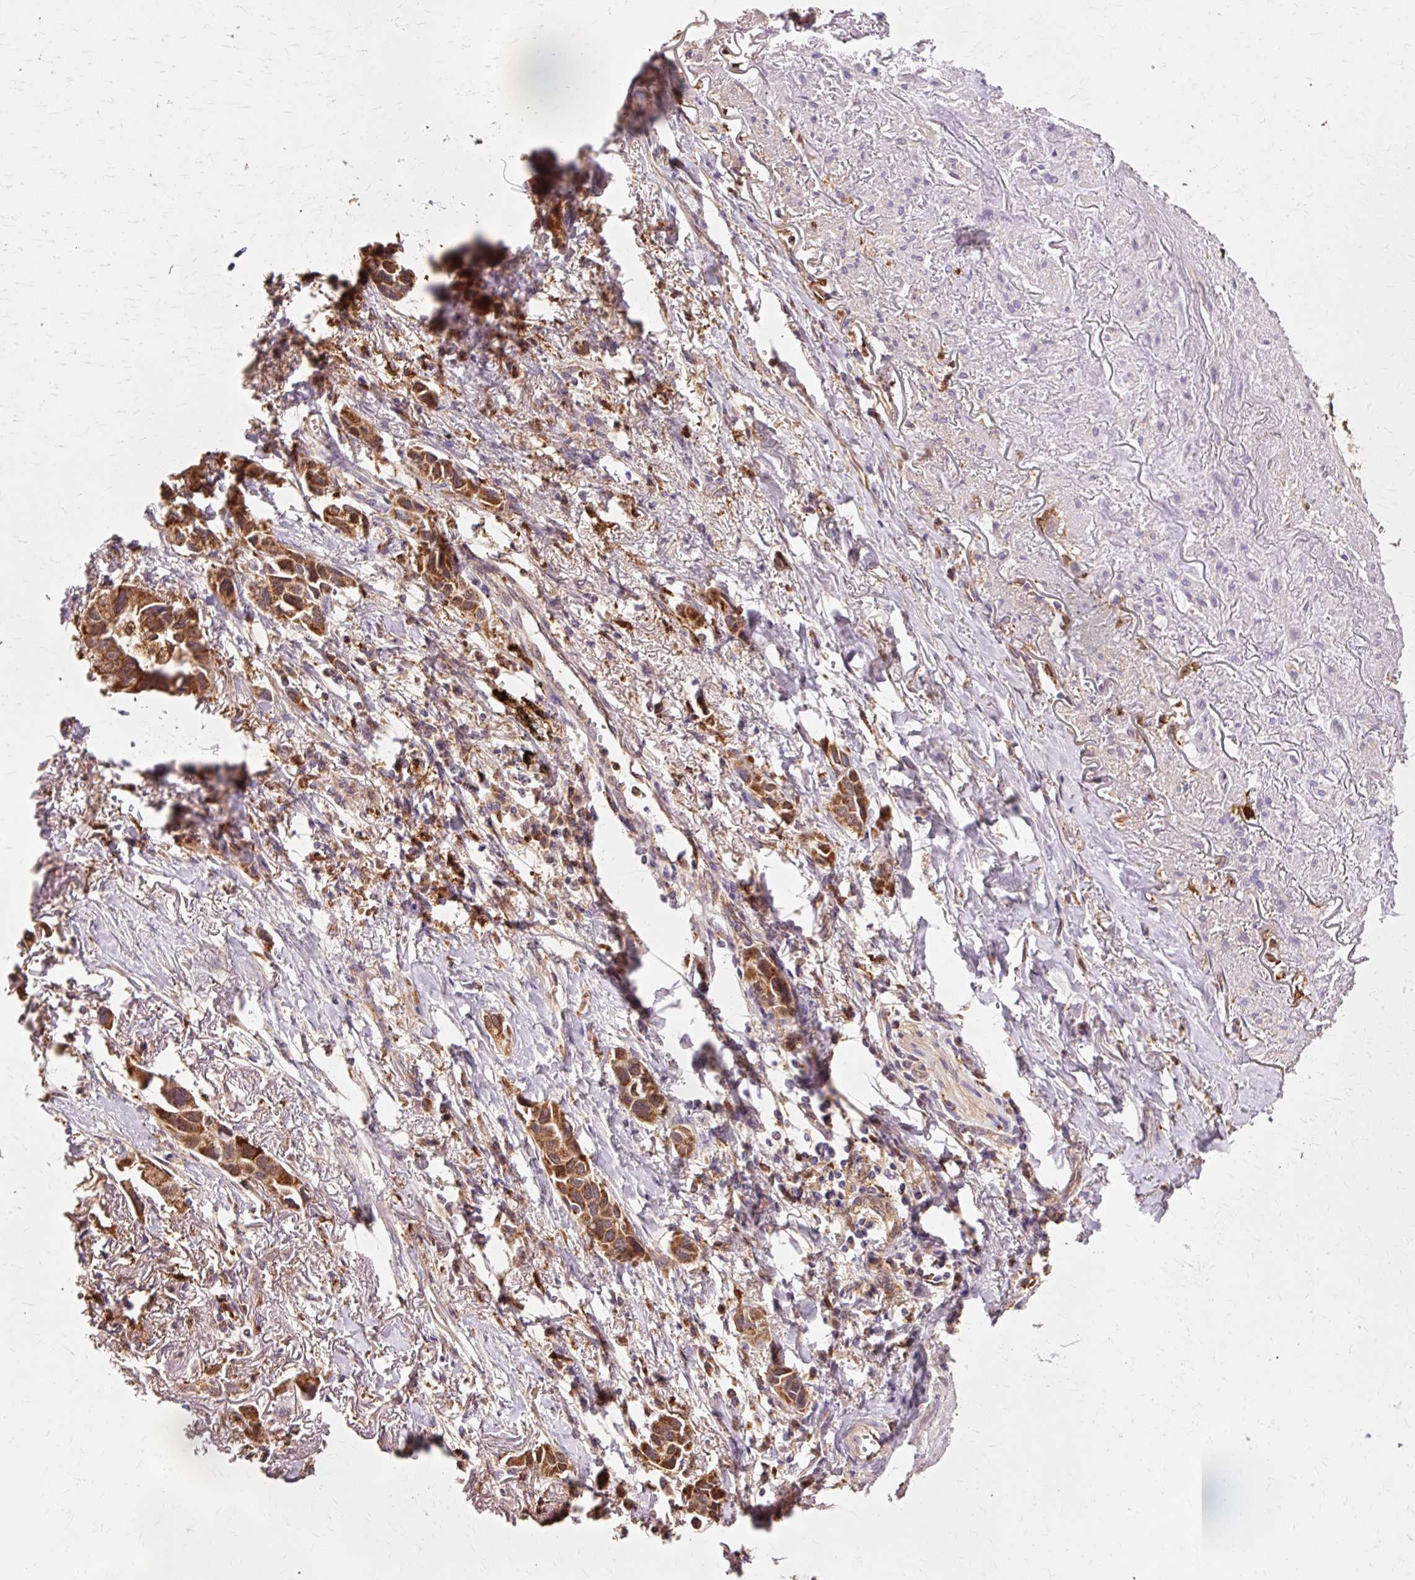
{"staining": {"intensity": "strong", "quantity": ">75%", "location": "cytoplasmic/membranous"}, "tissue": "lung cancer", "cell_type": "Tumor cells", "image_type": "cancer", "snomed": [{"axis": "morphology", "description": "Adenocarcinoma, NOS"}, {"axis": "topography", "description": "Lung"}], "caption": "A high-resolution micrograph shows IHC staining of lung cancer (adenocarcinoma), which shows strong cytoplasmic/membranous staining in about >75% of tumor cells. (DAB (3,3'-diaminobenzidine) IHC with brightfield microscopy, high magnification).", "gene": "GPX1", "patient": {"sex": "female", "age": 76}}